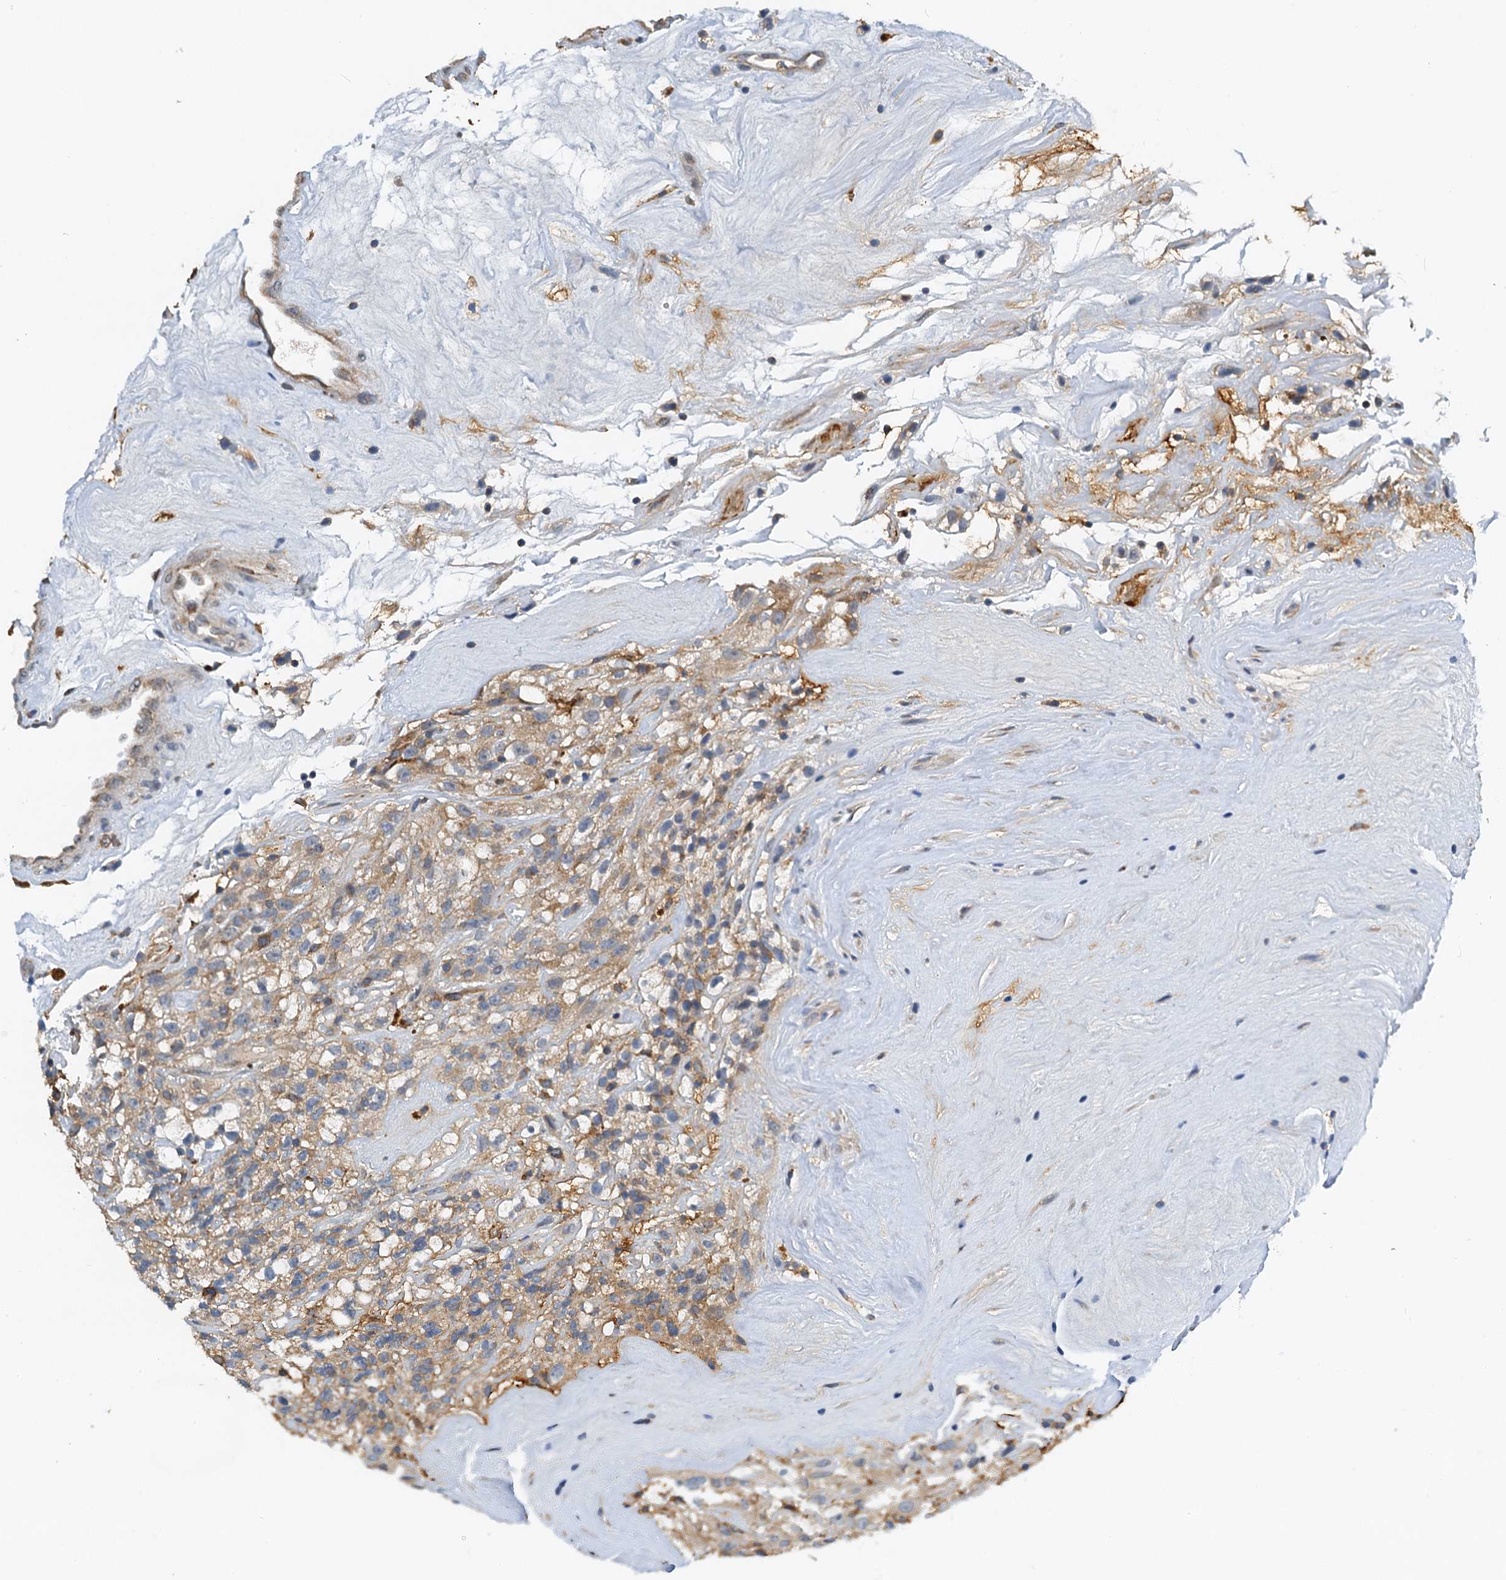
{"staining": {"intensity": "moderate", "quantity": ">75%", "location": "cytoplasmic/membranous"}, "tissue": "renal cancer", "cell_type": "Tumor cells", "image_type": "cancer", "snomed": [{"axis": "morphology", "description": "Adenocarcinoma, NOS"}, {"axis": "topography", "description": "Kidney"}], "caption": "This is an image of IHC staining of renal cancer (adenocarcinoma), which shows moderate positivity in the cytoplasmic/membranous of tumor cells.", "gene": "ZNF606", "patient": {"sex": "female", "age": 57}}